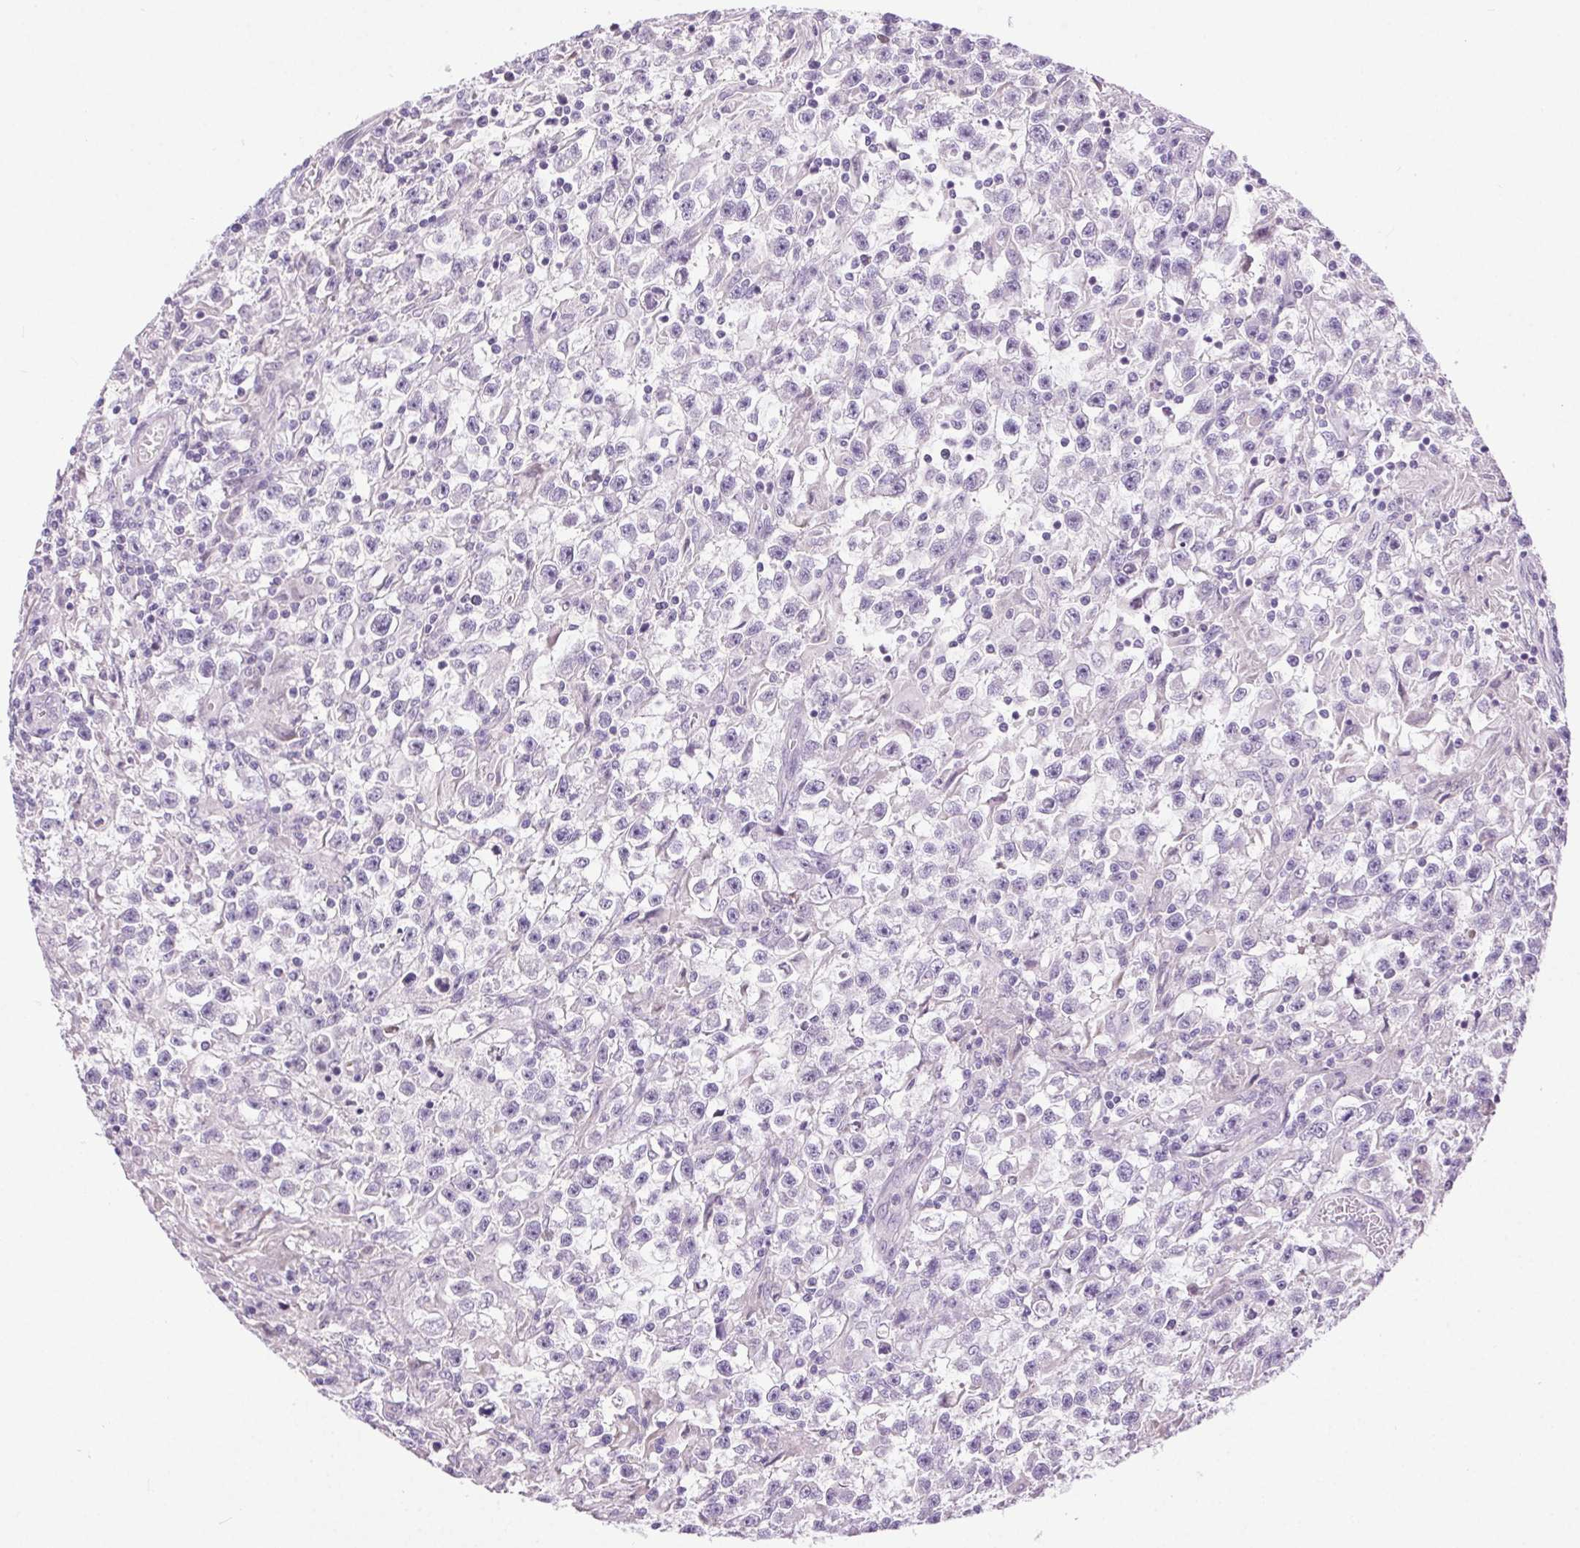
{"staining": {"intensity": "negative", "quantity": "none", "location": "none"}, "tissue": "testis cancer", "cell_type": "Tumor cells", "image_type": "cancer", "snomed": [{"axis": "morphology", "description": "Seminoma, NOS"}, {"axis": "topography", "description": "Testis"}], "caption": "Immunohistochemistry of testis cancer (seminoma) exhibits no positivity in tumor cells.", "gene": "SYT11", "patient": {"sex": "male", "age": 31}}